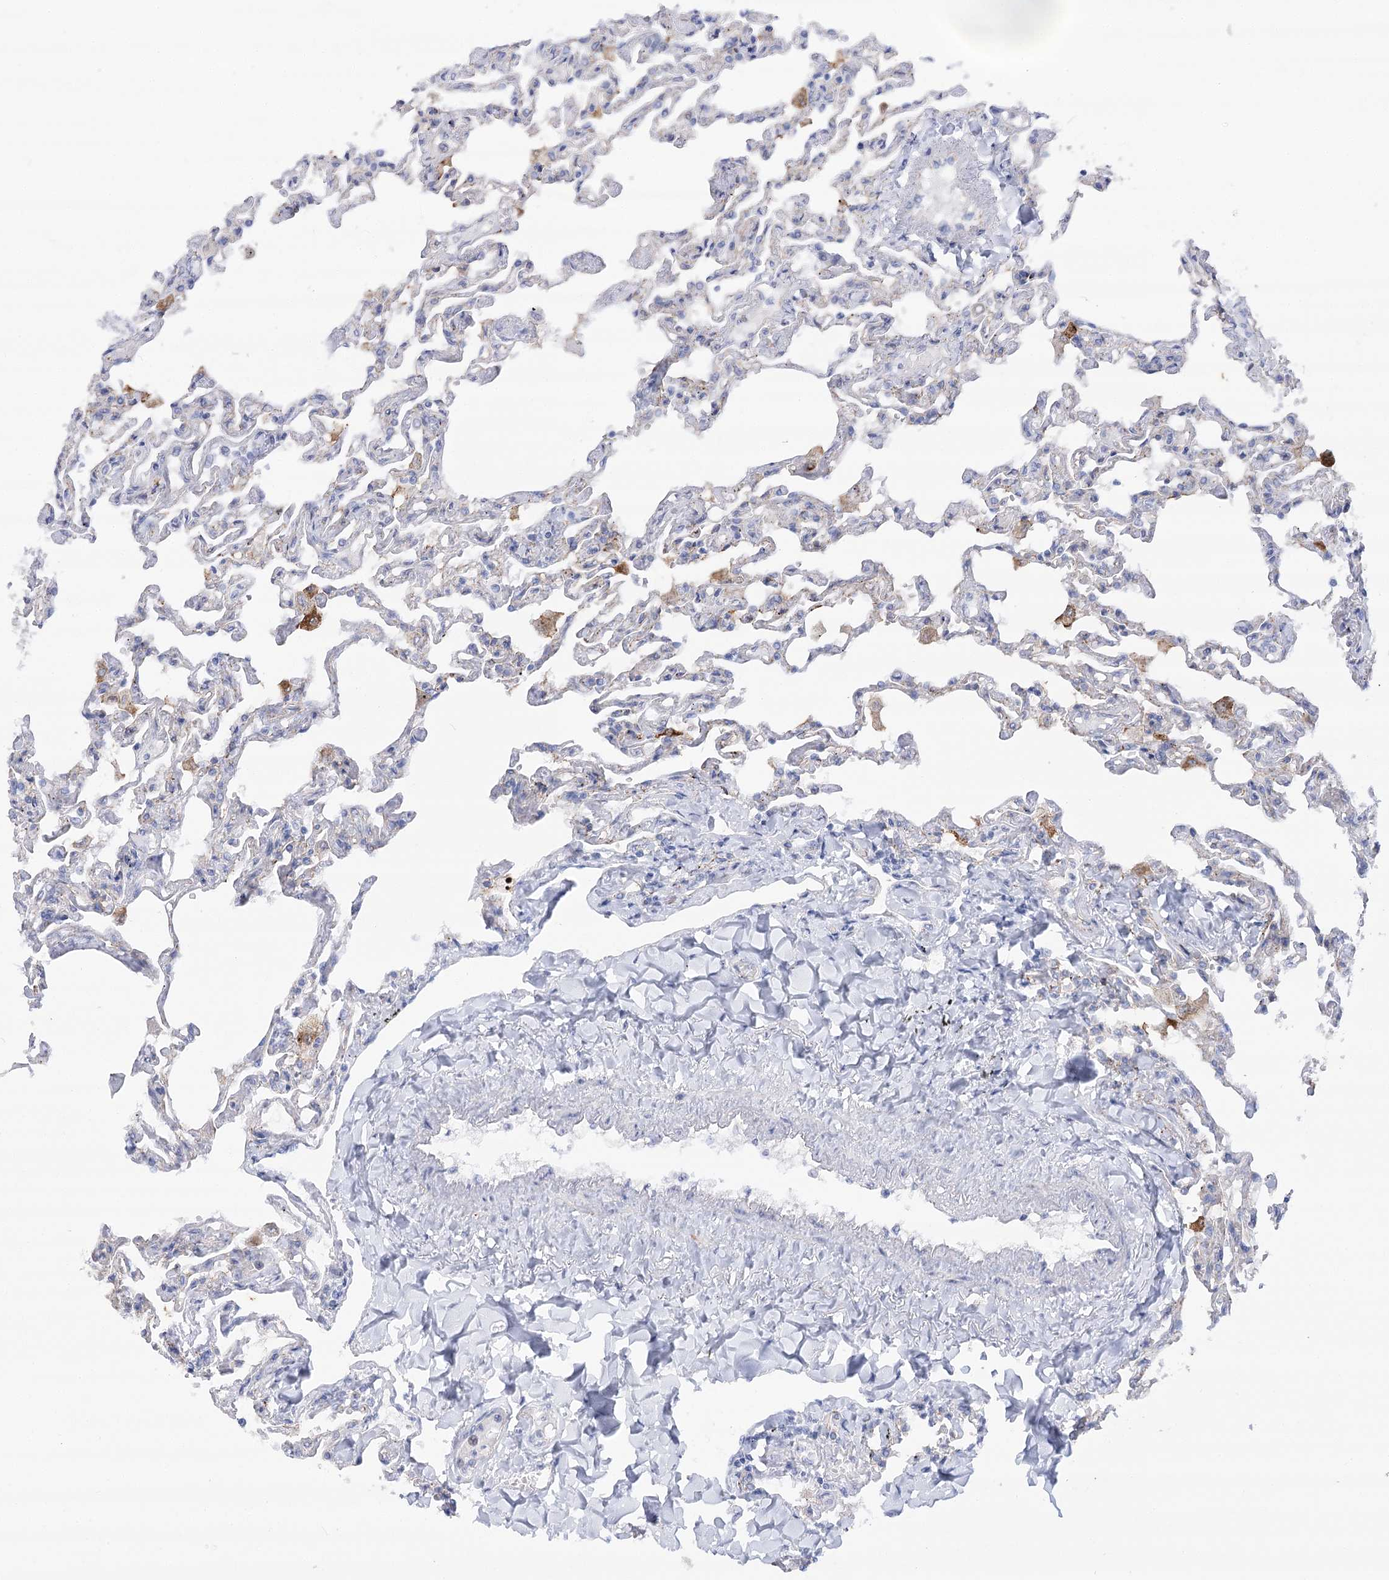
{"staining": {"intensity": "negative", "quantity": "none", "location": "none"}, "tissue": "lung", "cell_type": "Alveolar cells", "image_type": "normal", "snomed": [{"axis": "morphology", "description": "Normal tissue, NOS"}, {"axis": "topography", "description": "Lung"}], "caption": "Immunohistochemistry (IHC) image of unremarkable lung: human lung stained with DAB (3,3'-diaminobenzidine) shows no significant protein staining in alveolar cells.", "gene": "NRAP", "patient": {"sex": "male", "age": 21}}